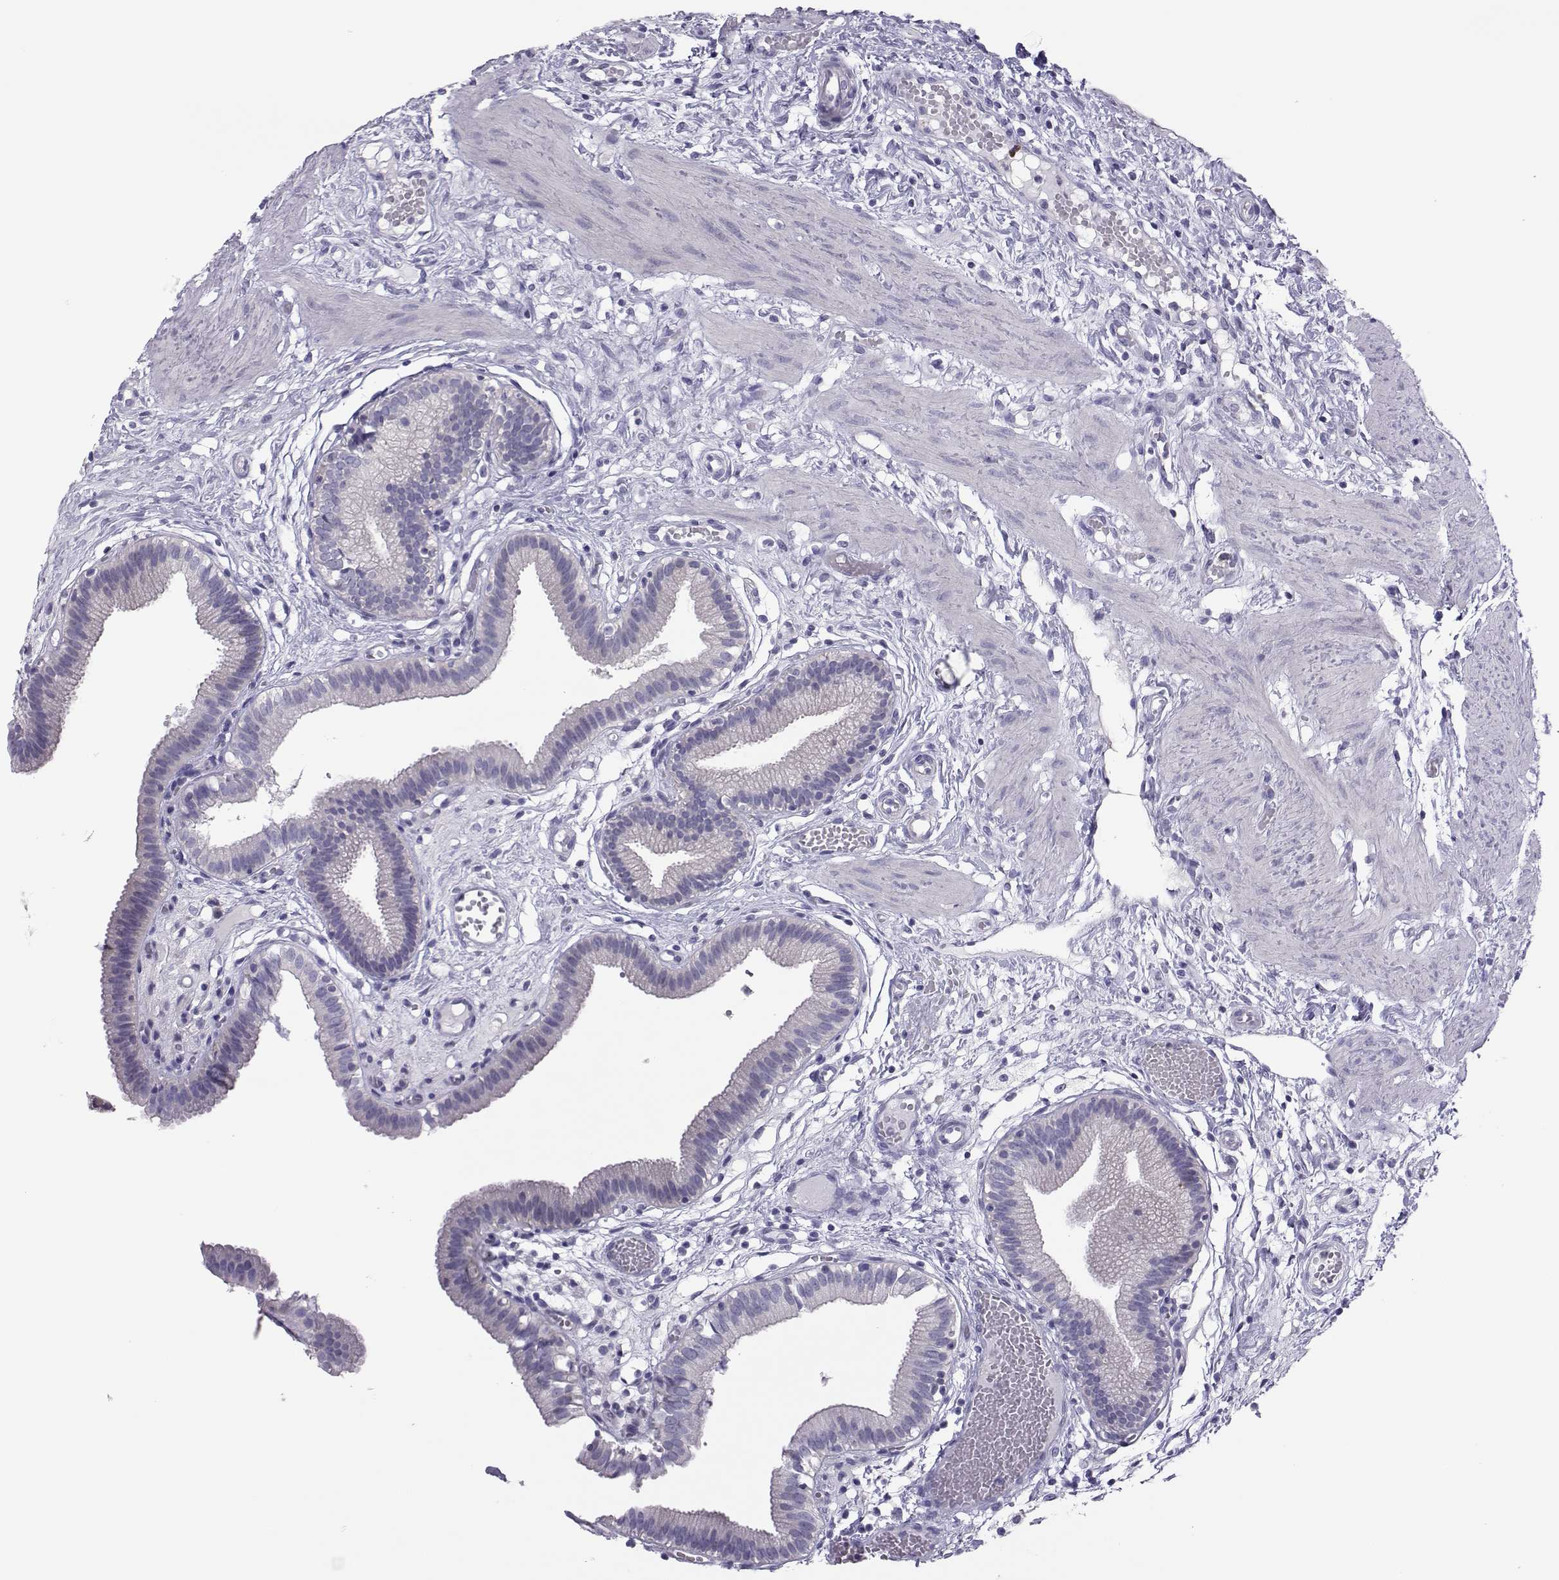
{"staining": {"intensity": "negative", "quantity": "none", "location": "none"}, "tissue": "gallbladder", "cell_type": "Glandular cells", "image_type": "normal", "snomed": [{"axis": "morphology", "description": "Normal tissue, NOS"}, {"axis": "topography", "description": "Gallbladder"}], "caption": "Immunohistochemistry image of unremarkable gallbladder: human gallbladder stained with DAB (3,3'-diaminobenzidine) exhibits no significant protein staining in glandular cells. (IHC, brightfield microscopy, high magnification).", "gene": "TRPM7", "patient": {"sex": "female", "age": 24}}